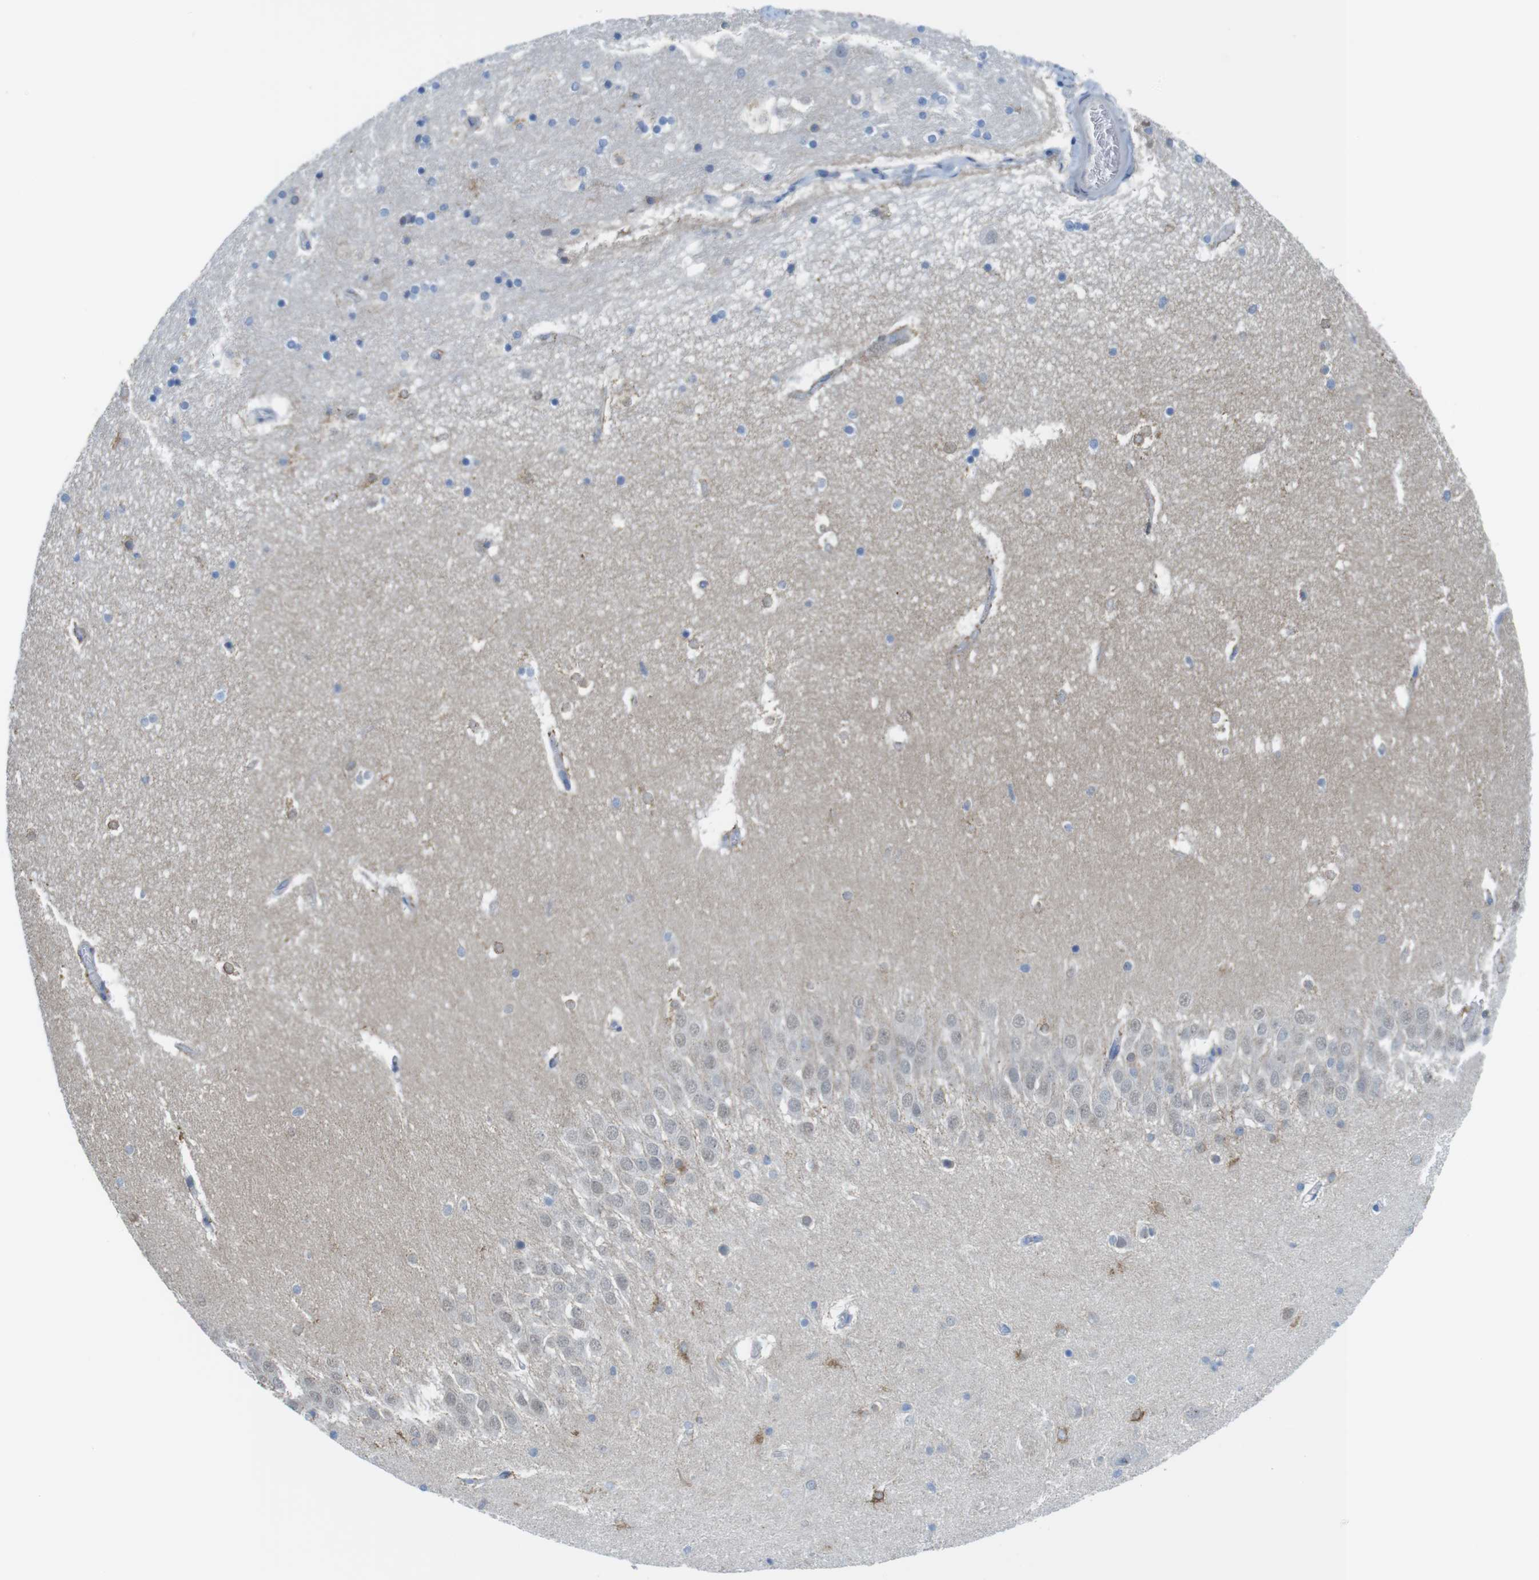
{"staining": {"intensity": "moderate", "quantity": "<25%", "location": "cytoplasmic/membranous"}, "tissue": "hippocampus", "cell_type": "Glial cells", "image_type": "normal", "snomed": [{"axis": "morphology", "description": "Normal tissue, NOS"}, {"axis": "topography", "description": "Hippocampus"}], "caption": "This histopathology image shows immunohistochemistry staining of unremarkable hippocampus, with low moderate cytoplasmic/membranous positivity in about <25% of glial cells.", "gene": "CDH8", "patient": {"sex": "male", "age": 45}}